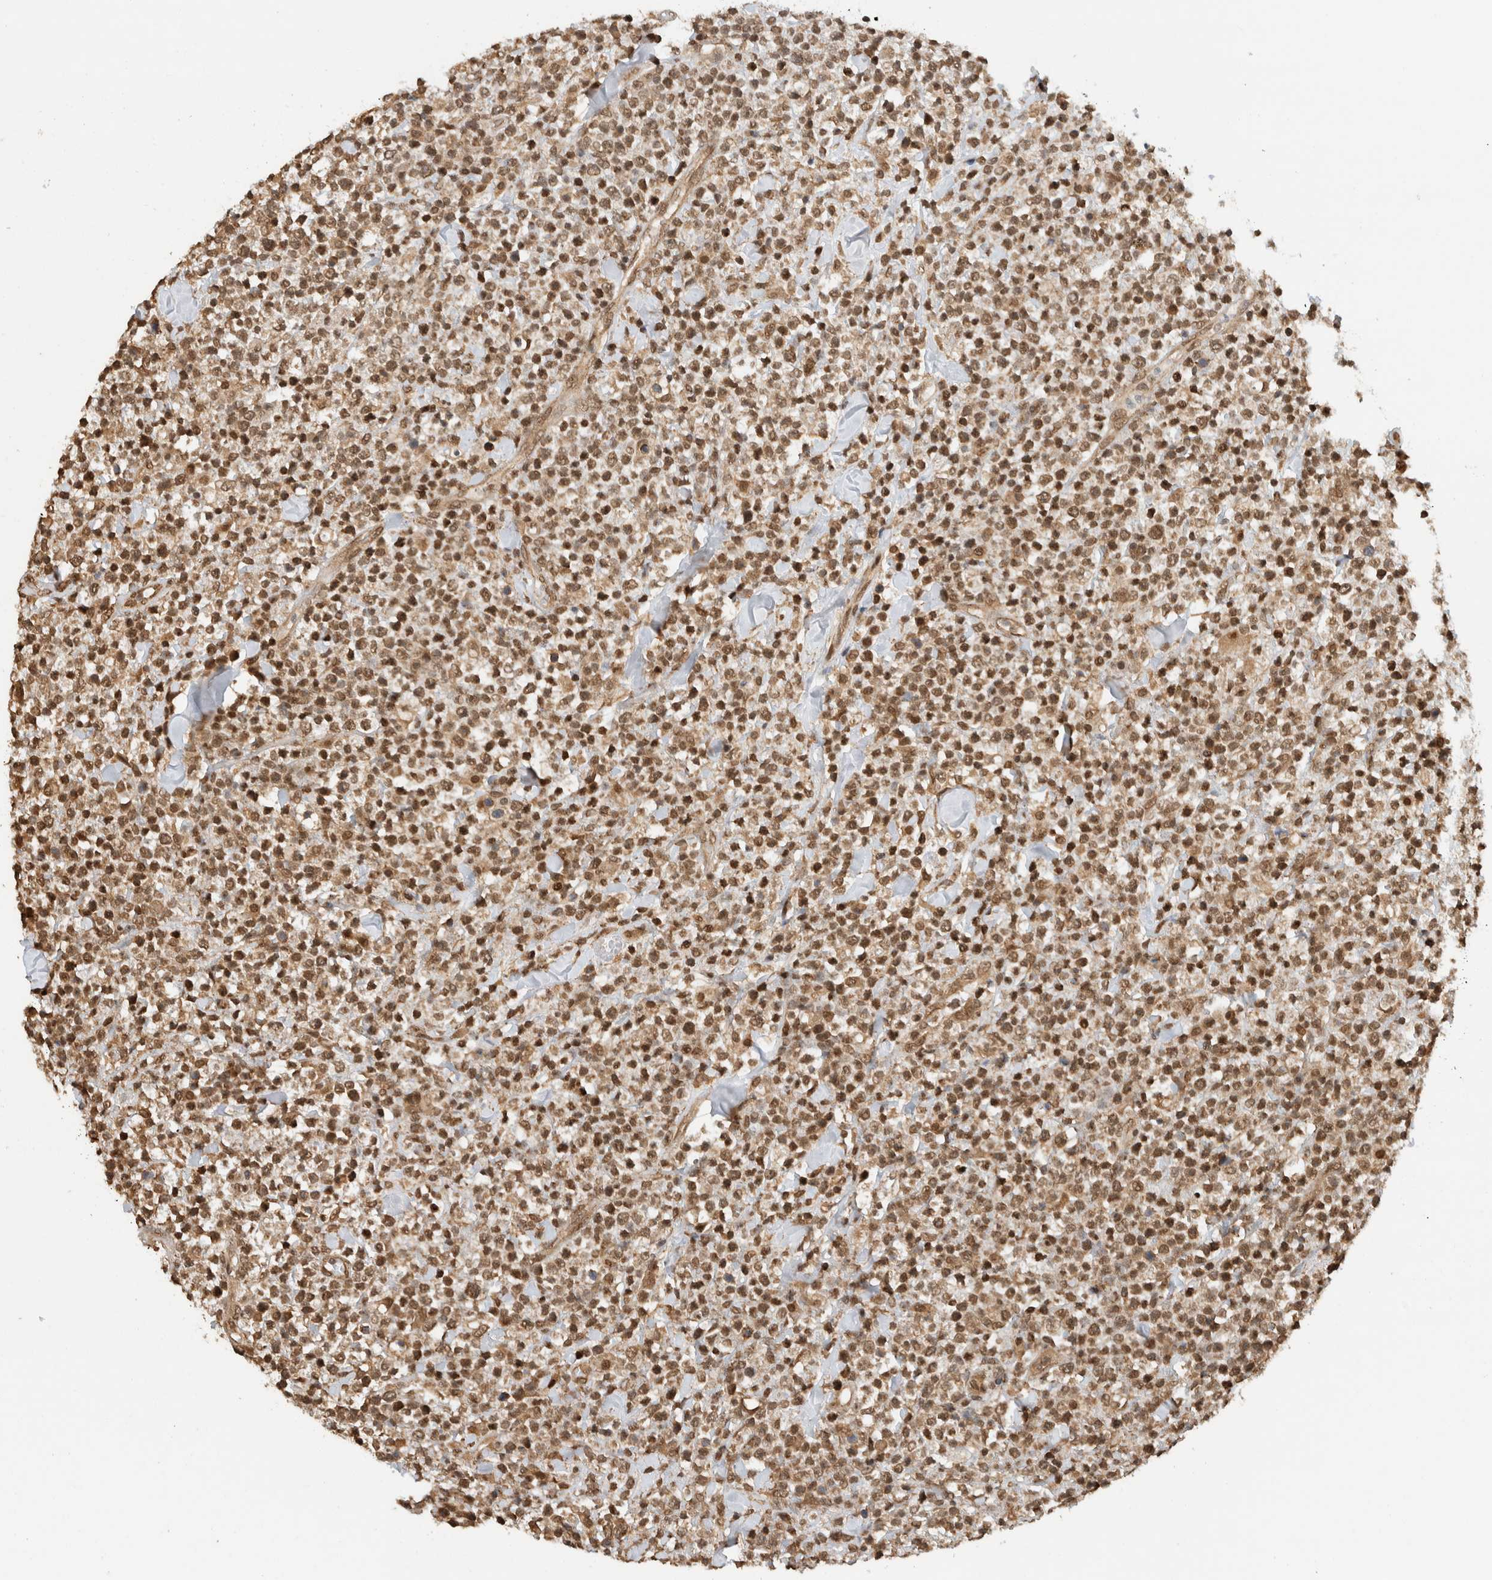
{"staining": {"intensity": "moderate", "quantity": ">75%", "location": "cytoplasmic/membranous,nuclear"}, "tissue": "lymphoma", "cell_type": "Tumor cells", "image_type": "cancer", "snomed": [{"axis": "morphology", "description": "Malignant lymphoma, non-Hodgkin's type, High grade"}, {"axis": "topography", "description": "Colon"}], "caption": "An image of human high-grade malignant lymphoma, non-Hodgkin's type stained for a protein exhibits moderate cytoplasmic/membranous and nuclear brown staining in tumor cells. (DAB = brown stain, brightfield microscopy at high magnification).", "gene": "C1orf21", "patient": {"sex": "female", "age": 53}}